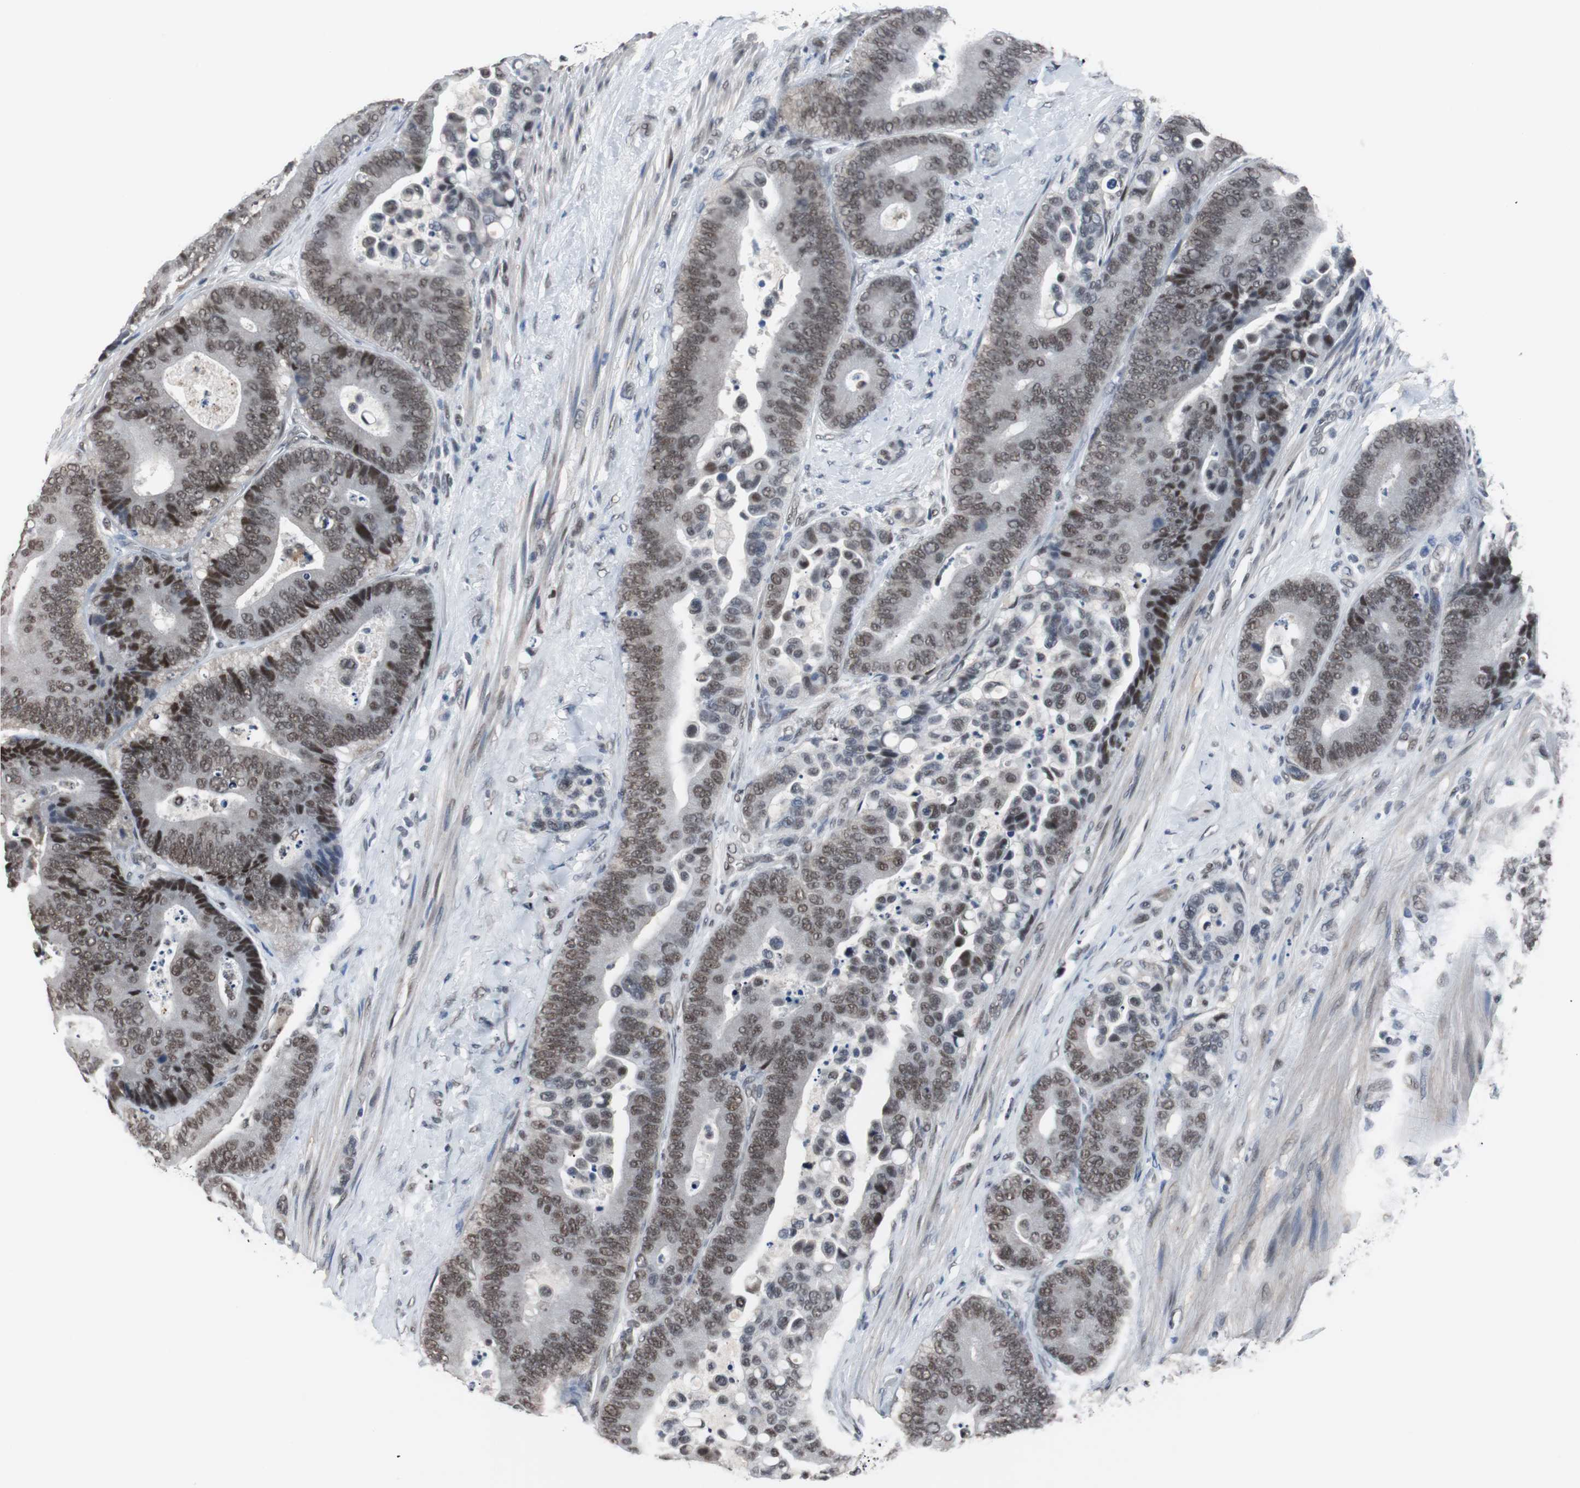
{"staining": {"intensity": "moderate", "quantity": ">75%", "location": "nuclear"}, "tissue": "colorectal cancer", "cell_type": "Tumor cells", "image_type": "cancer", "snomed": [{"axis": "morphology", "description": "Normal tissue, NOS"}, {"axis": "morphology", "description": "Adenocarcinoma, NOS"}, {"axis": "topography", "description": "Colon"}], "caption": "A histopathology image showing moderate nuclear positivity in approximately >75% of tumor cells in colorectal adenocarcinoma, as visualized by brown immunohistochemical staining.", "gene": "TAF7", "patient": {"sex": "male", "age": 82}}